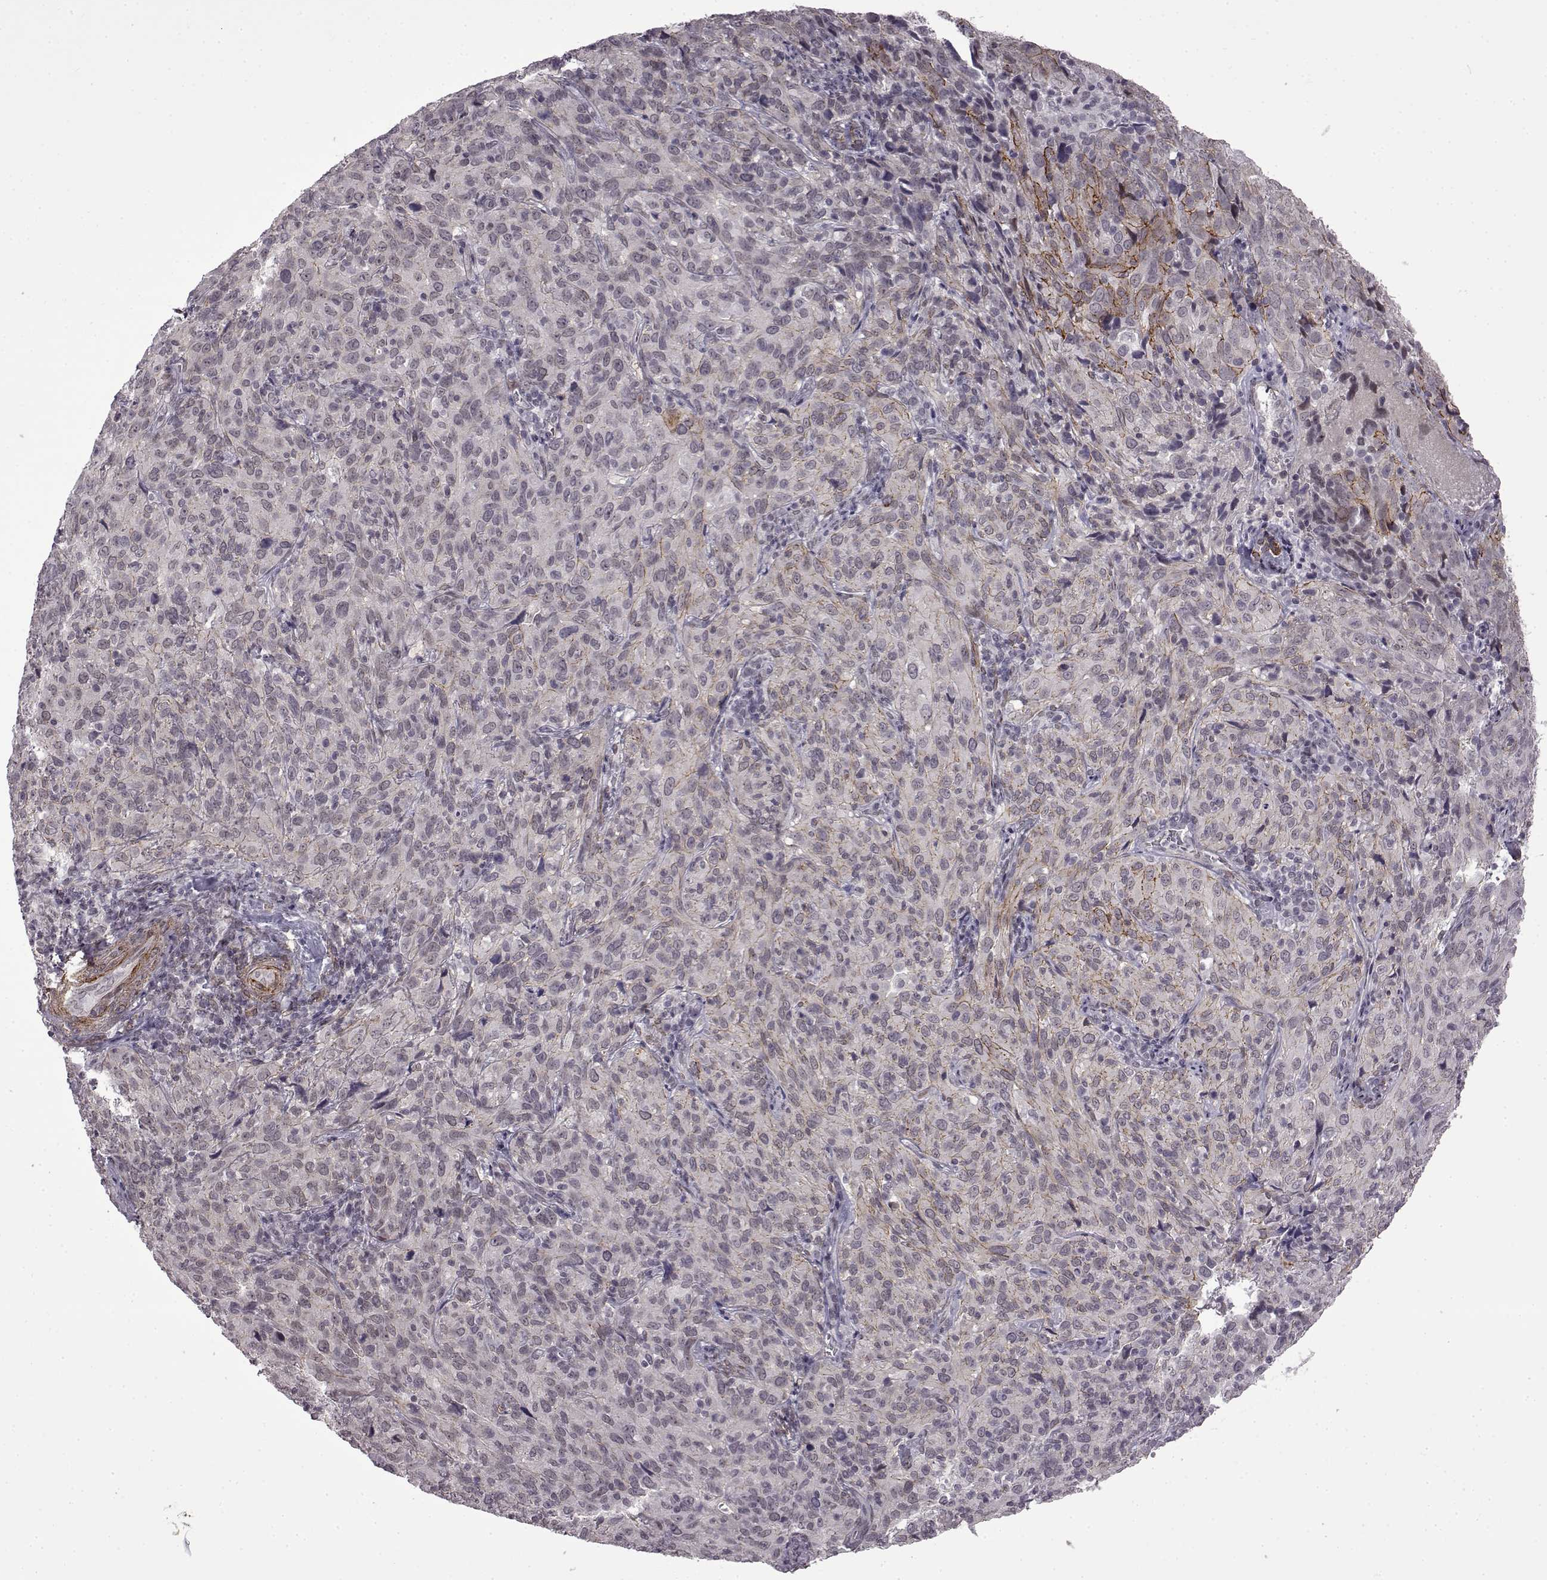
{"staining": {"intensity": "weak", "quantity": "<25%", "location": "cytoplasmic/membranous"}, "tissue": "cervical cancer", "cell_type": "Tumor cells", "image_type": "cancer", "snomed": [{"axis": "morphology", "description": "Squamous cell carcinoma, NOS"}, {"axis": "topography", "description": "Cervix"}], "caption": "This is a photomicrograph of immunohistochemistry staining of cervical squamous cell carcinoma, which shows no staining in tumor cells.", "gene": "SYNPO2", "patient": {"sex": "female", "age": 51}}